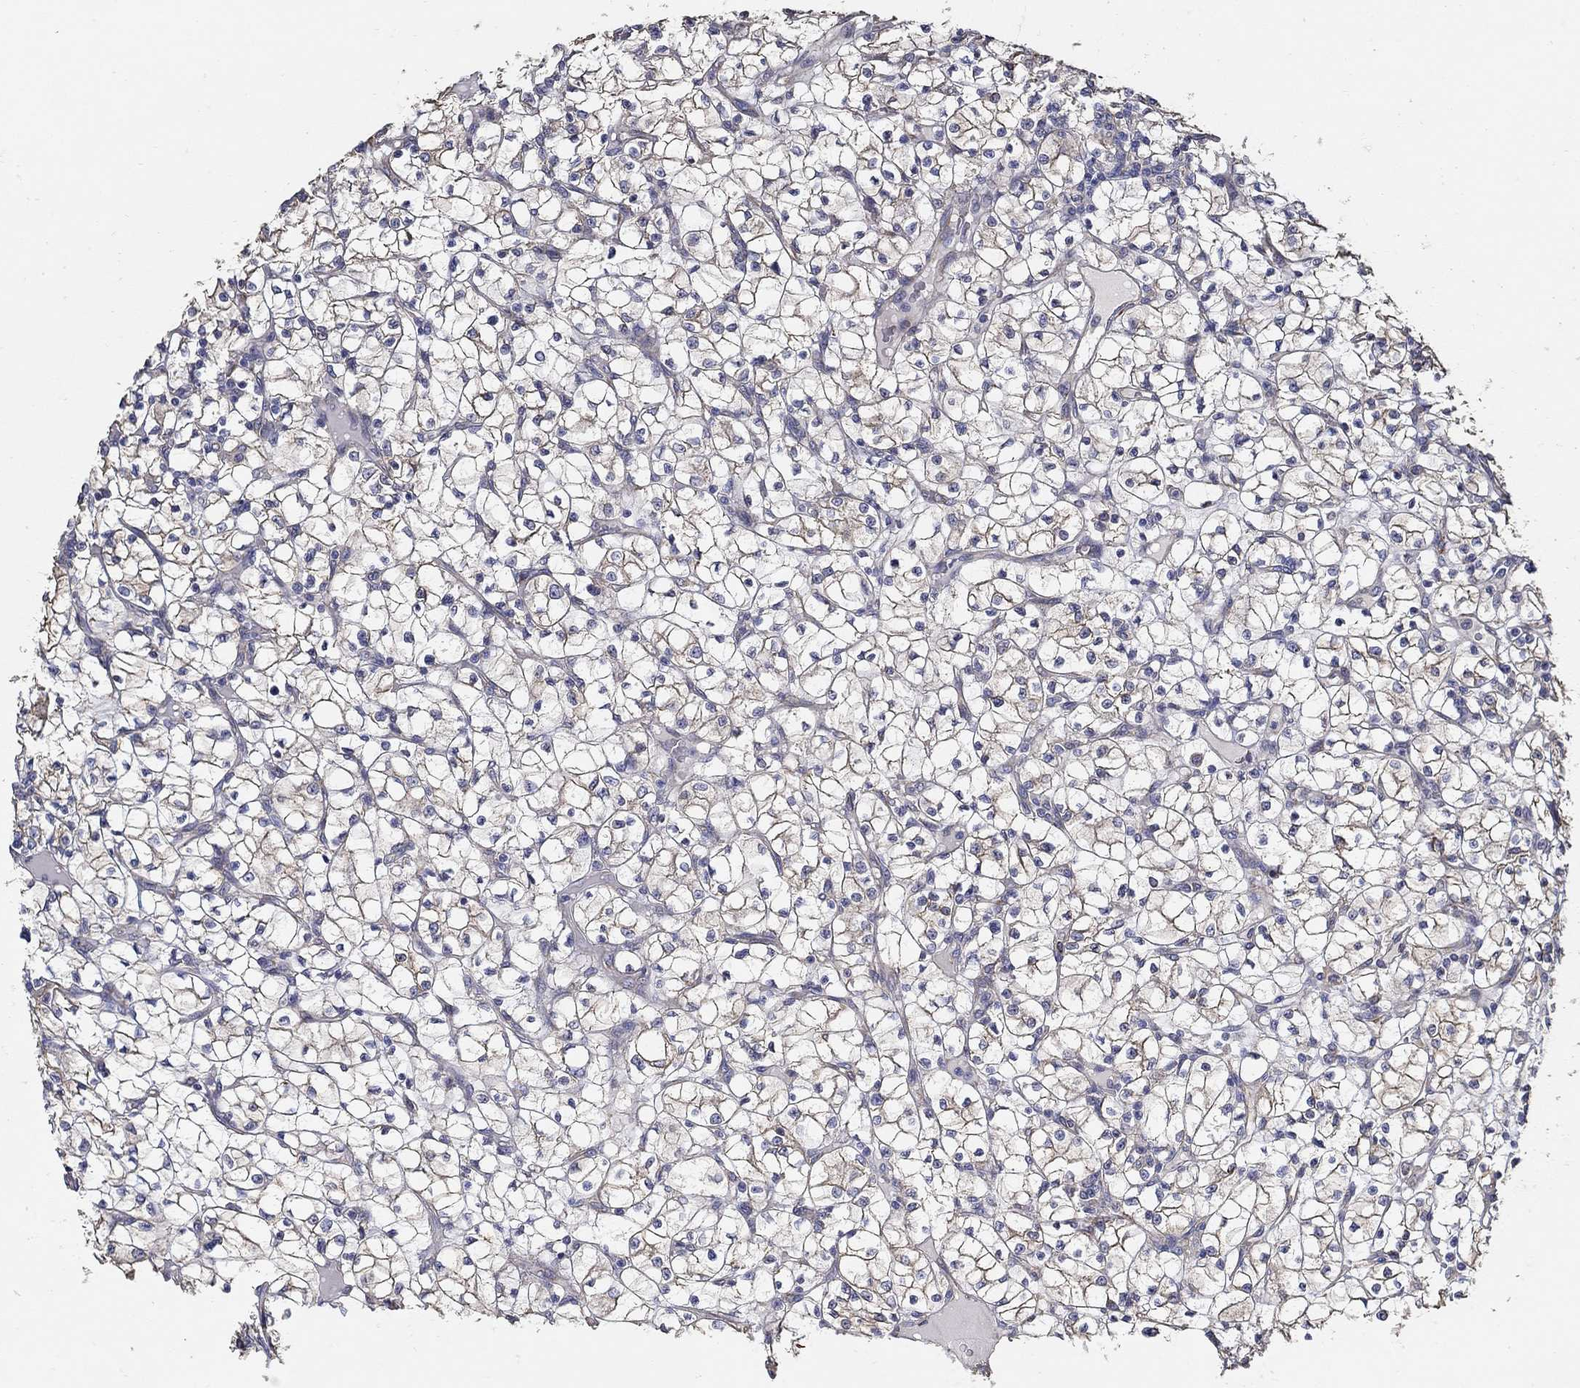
{"staining": {"intensity": "moderate", "quantity": "25%-75%", "location": "cytoplasmic/membranous"}, "tissue": "renal cancer", "cell_type": "Tumor cells", "image_type": "cancer", "snomed": [{"axis": "morphology", "description": "Adenocarcinoma, NOS"}, {"axis": "topography", "description": "Kidney"}], "caption": "Approximately 25%-75% of tumor cells in renal cancer reveal moderate cytoplasmic/membranous protein expression as visualized by brown immunohistochemical staining.", "gene": "EMILIN3", "patient": {"sex": "female", "age": 64}}